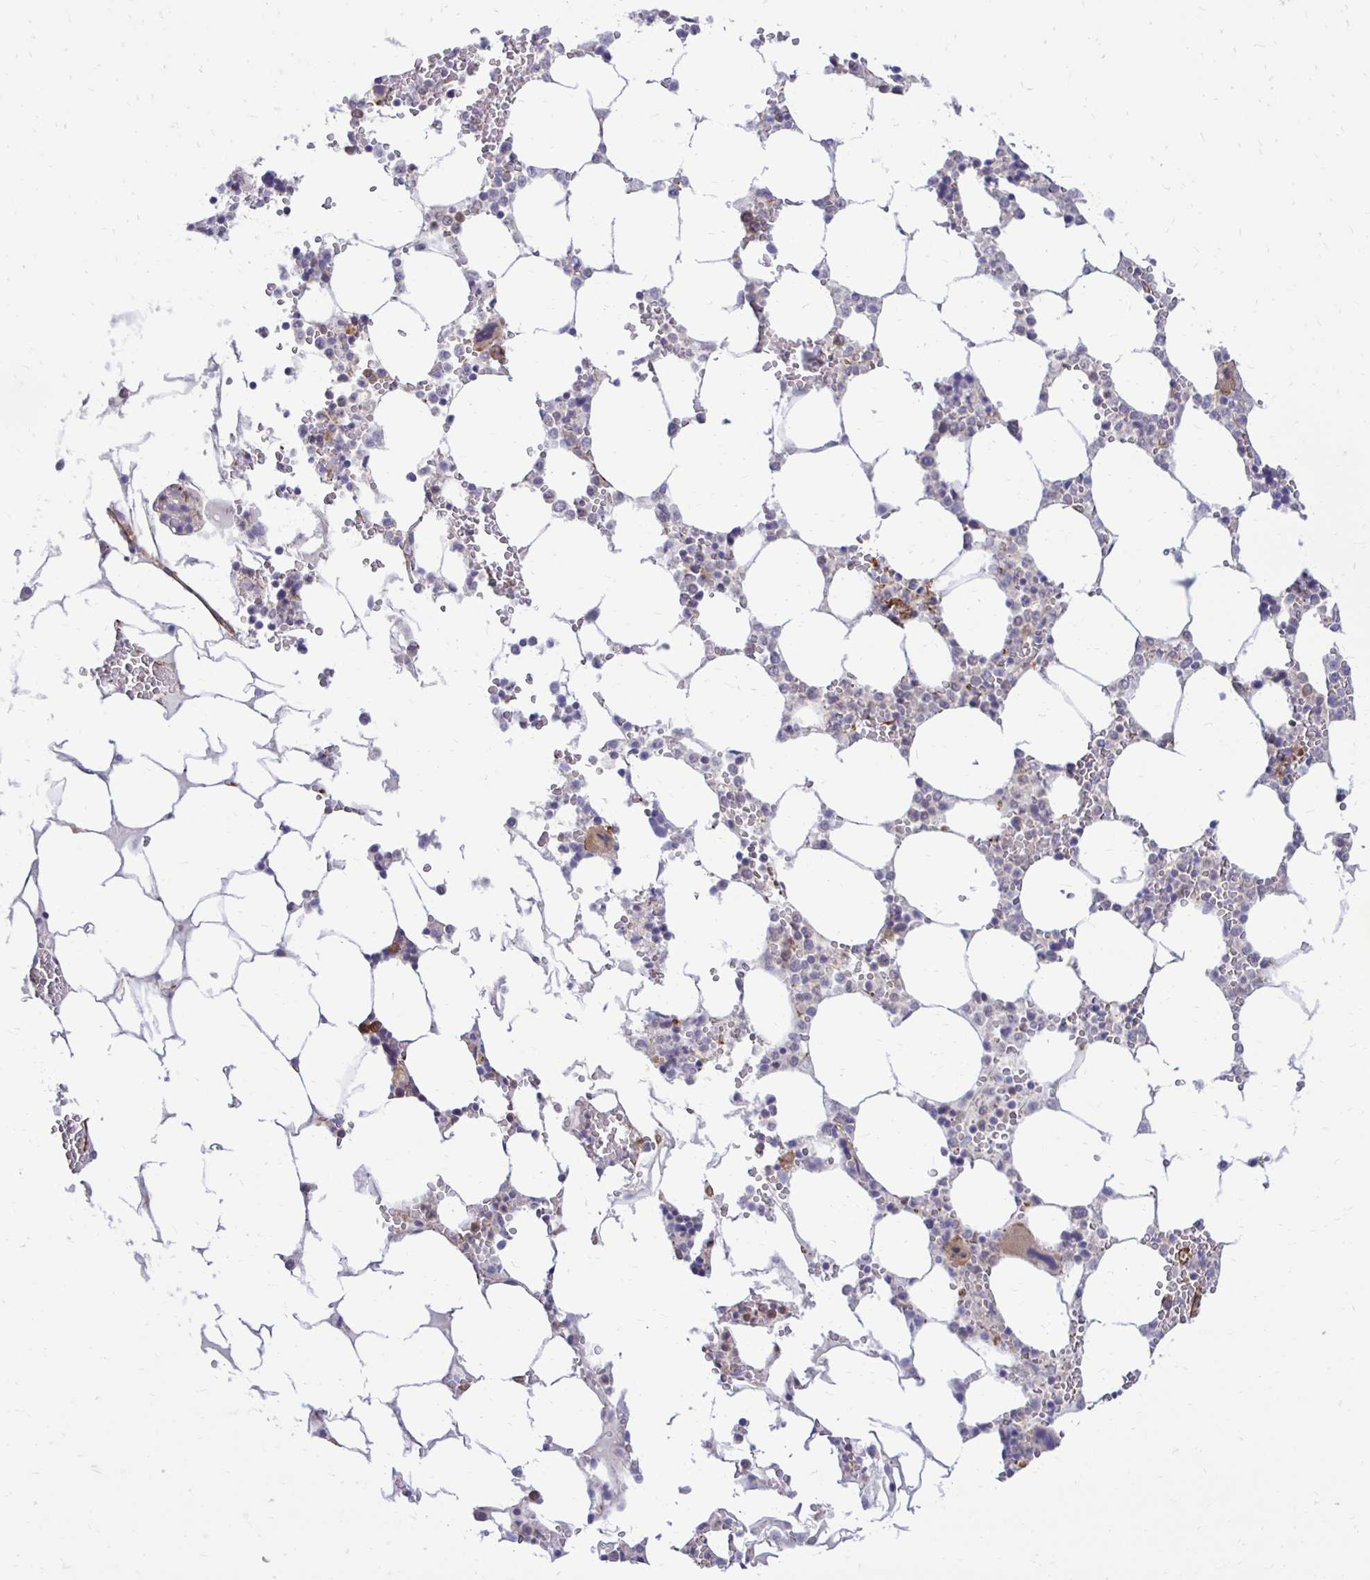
{"staining": {"intensity": "moderate", "quantity": "<25%", "location": "cytoplasmic/membranous"}, "tissue": "bone marrow", "cell_type": "Hematopoietic cells", "image_type": "normal", "snomed": [{"axis": "morphology", "description": "Normal tissue, NOS"}, {"axis": "topography", "description": "Bone marrow"}], "caption": "Immunohistochemical staining of unremarkable human bone marrow exhibits low levels of moderate cytoplasmic/membranous expression in approximately <25% of hematopoietic cells.", "gene": "CTPS1", "patient": {"sex": "male", "age": 64}}